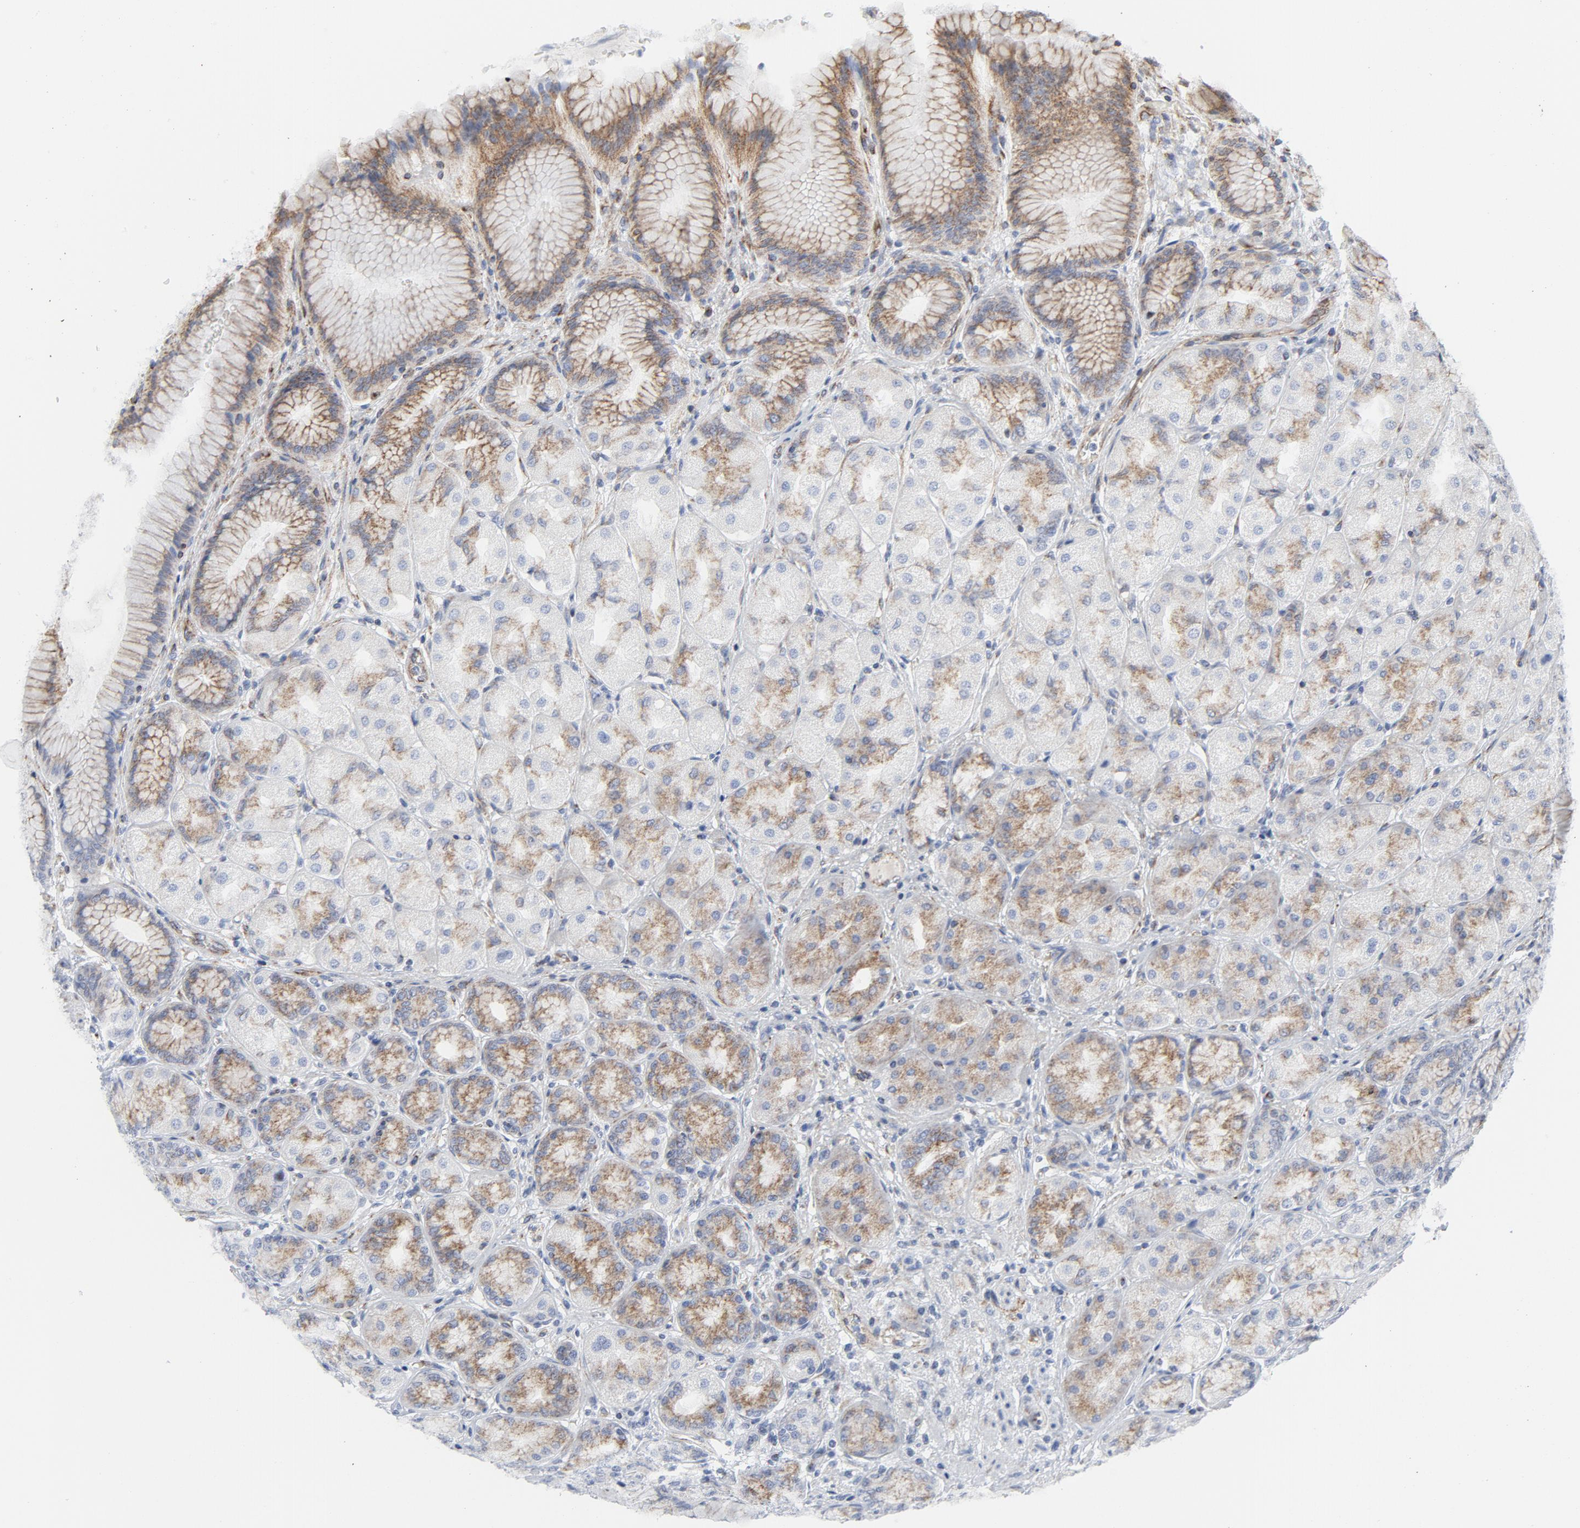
{"staining": {"intensity": "moderate", "quantity": "25%-75%", "location": "cytoplasmic/membranous"}, "tissue": "stomach", "cell_type": "Glandular cells", "image_type": "normal", "snomed": [{"axis": "morphology", "description": "Normal tissue, NOS"}, {"axis": "morphology", "description": "Adenocarcinoma, NOS"}, {"axis": "topography", "description": "Stomach"}, {"axis": "topography", "description": "Stomach, lower"}], "caption": "Immunohistochemical staining of benign stomach displays moderate cytoplasmic/membranous protein expression in about 25%-75% of glandular cells. Ihc stains the protein in brown and the nuclei are stained blue.", "gene": "TUBB1", "patient": {"sex": "female", "age": 65}}